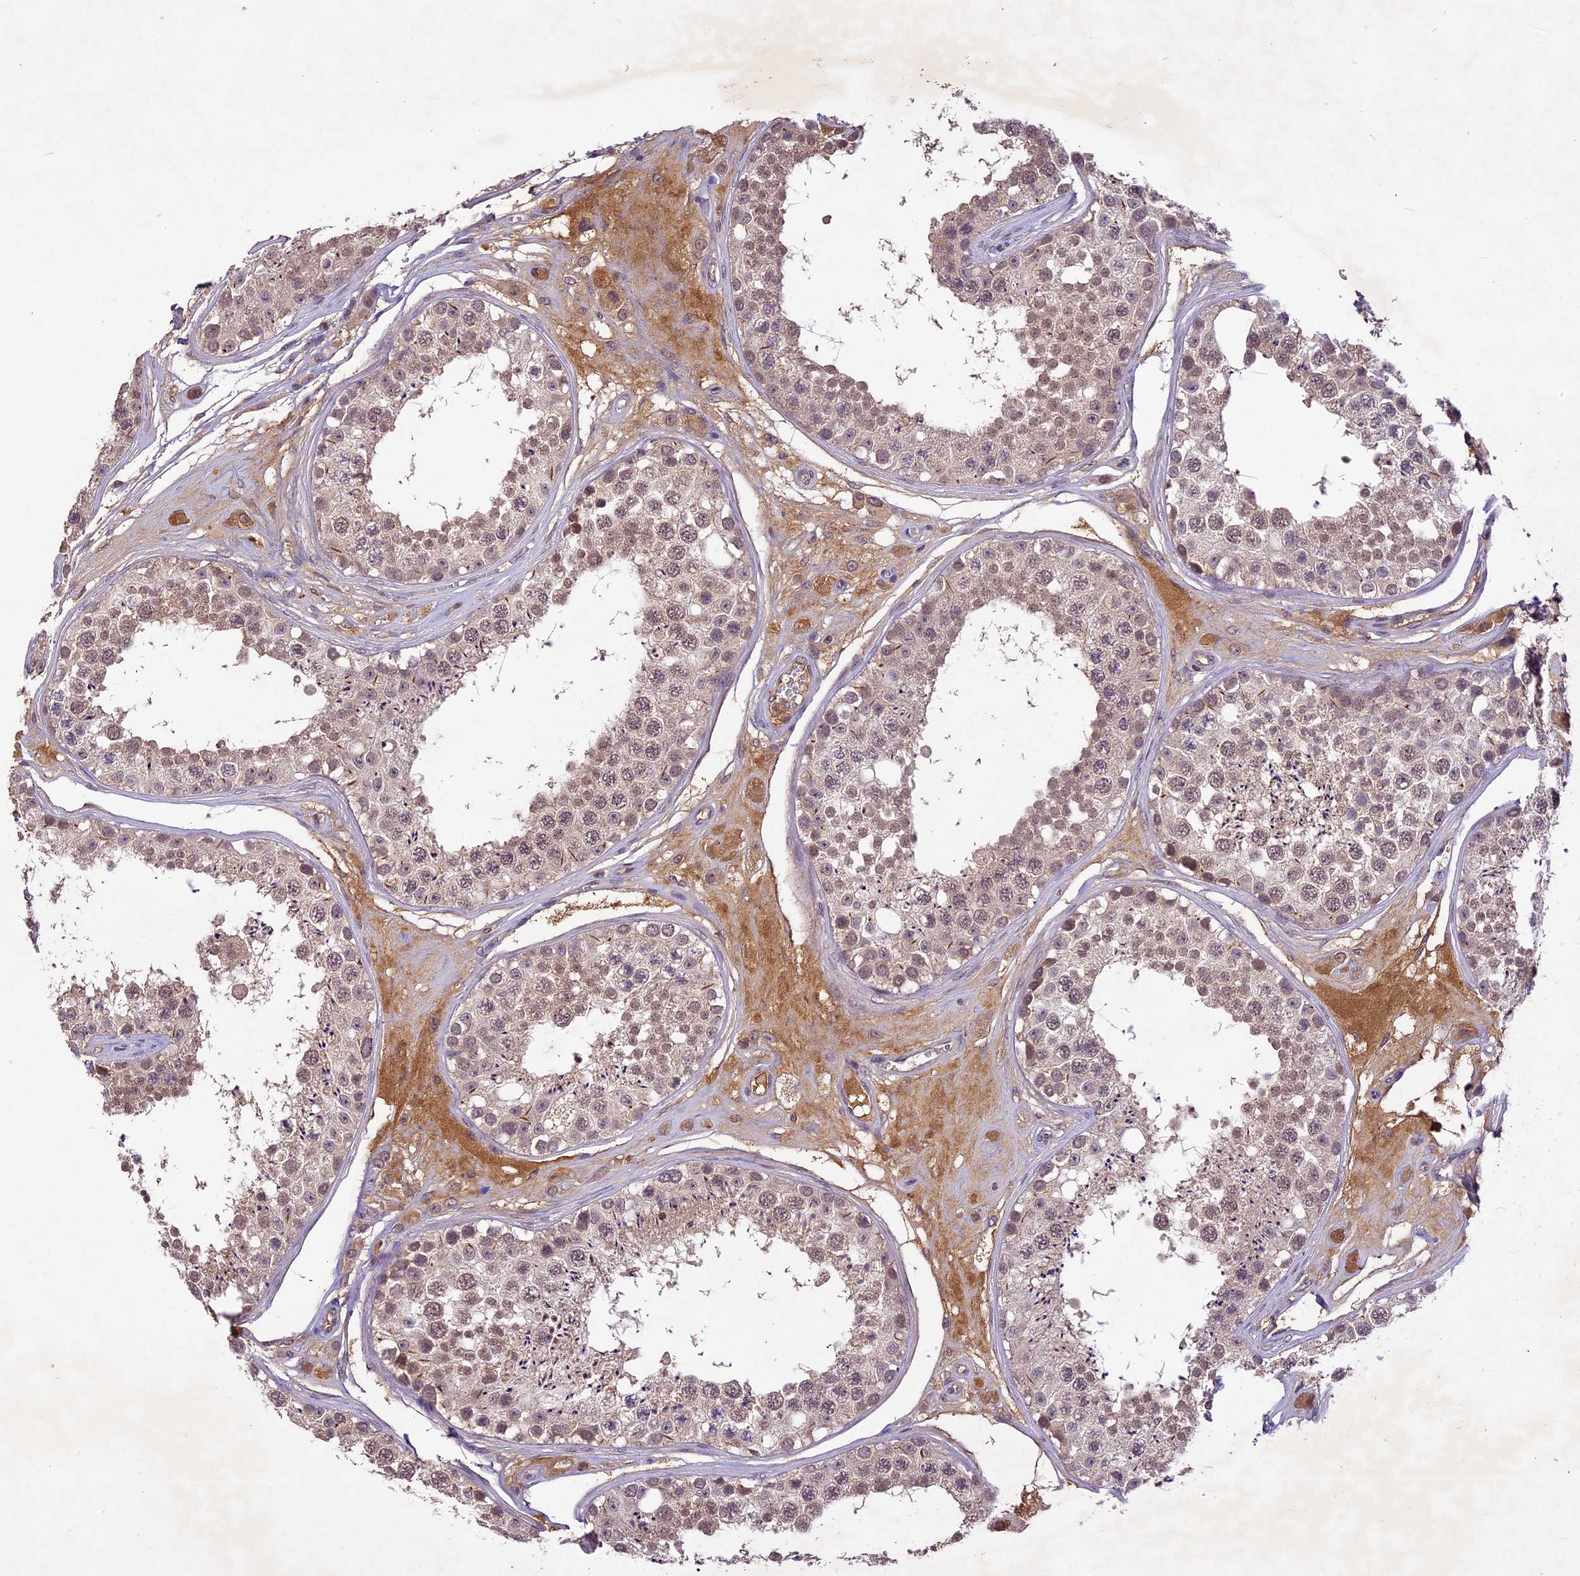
{"staining": {"intensity": "moderate", "quantity": ">75%", "location": "nuclear"}, "tissue": "testis", "cell_type": "Cells in seminiferous ducts", "image_type": "normal", "snomed": [{"axis": "morphology", "description": "Normal tissue, NOS"}, {"axis": "topography", "description": "Testis"}], "caption": "The histopathology image reveals immunohistochemical staining of benign testis. There is moderate nuclear positivity is seen in approximately >75% of cells in seminiferous ducts. (DAB (3,3'-diaminobenzidine) IHC with brightfield microscopy, high magnification).", "gene": "ATP10A", "patient": {"sex": "male", "age": 25}}